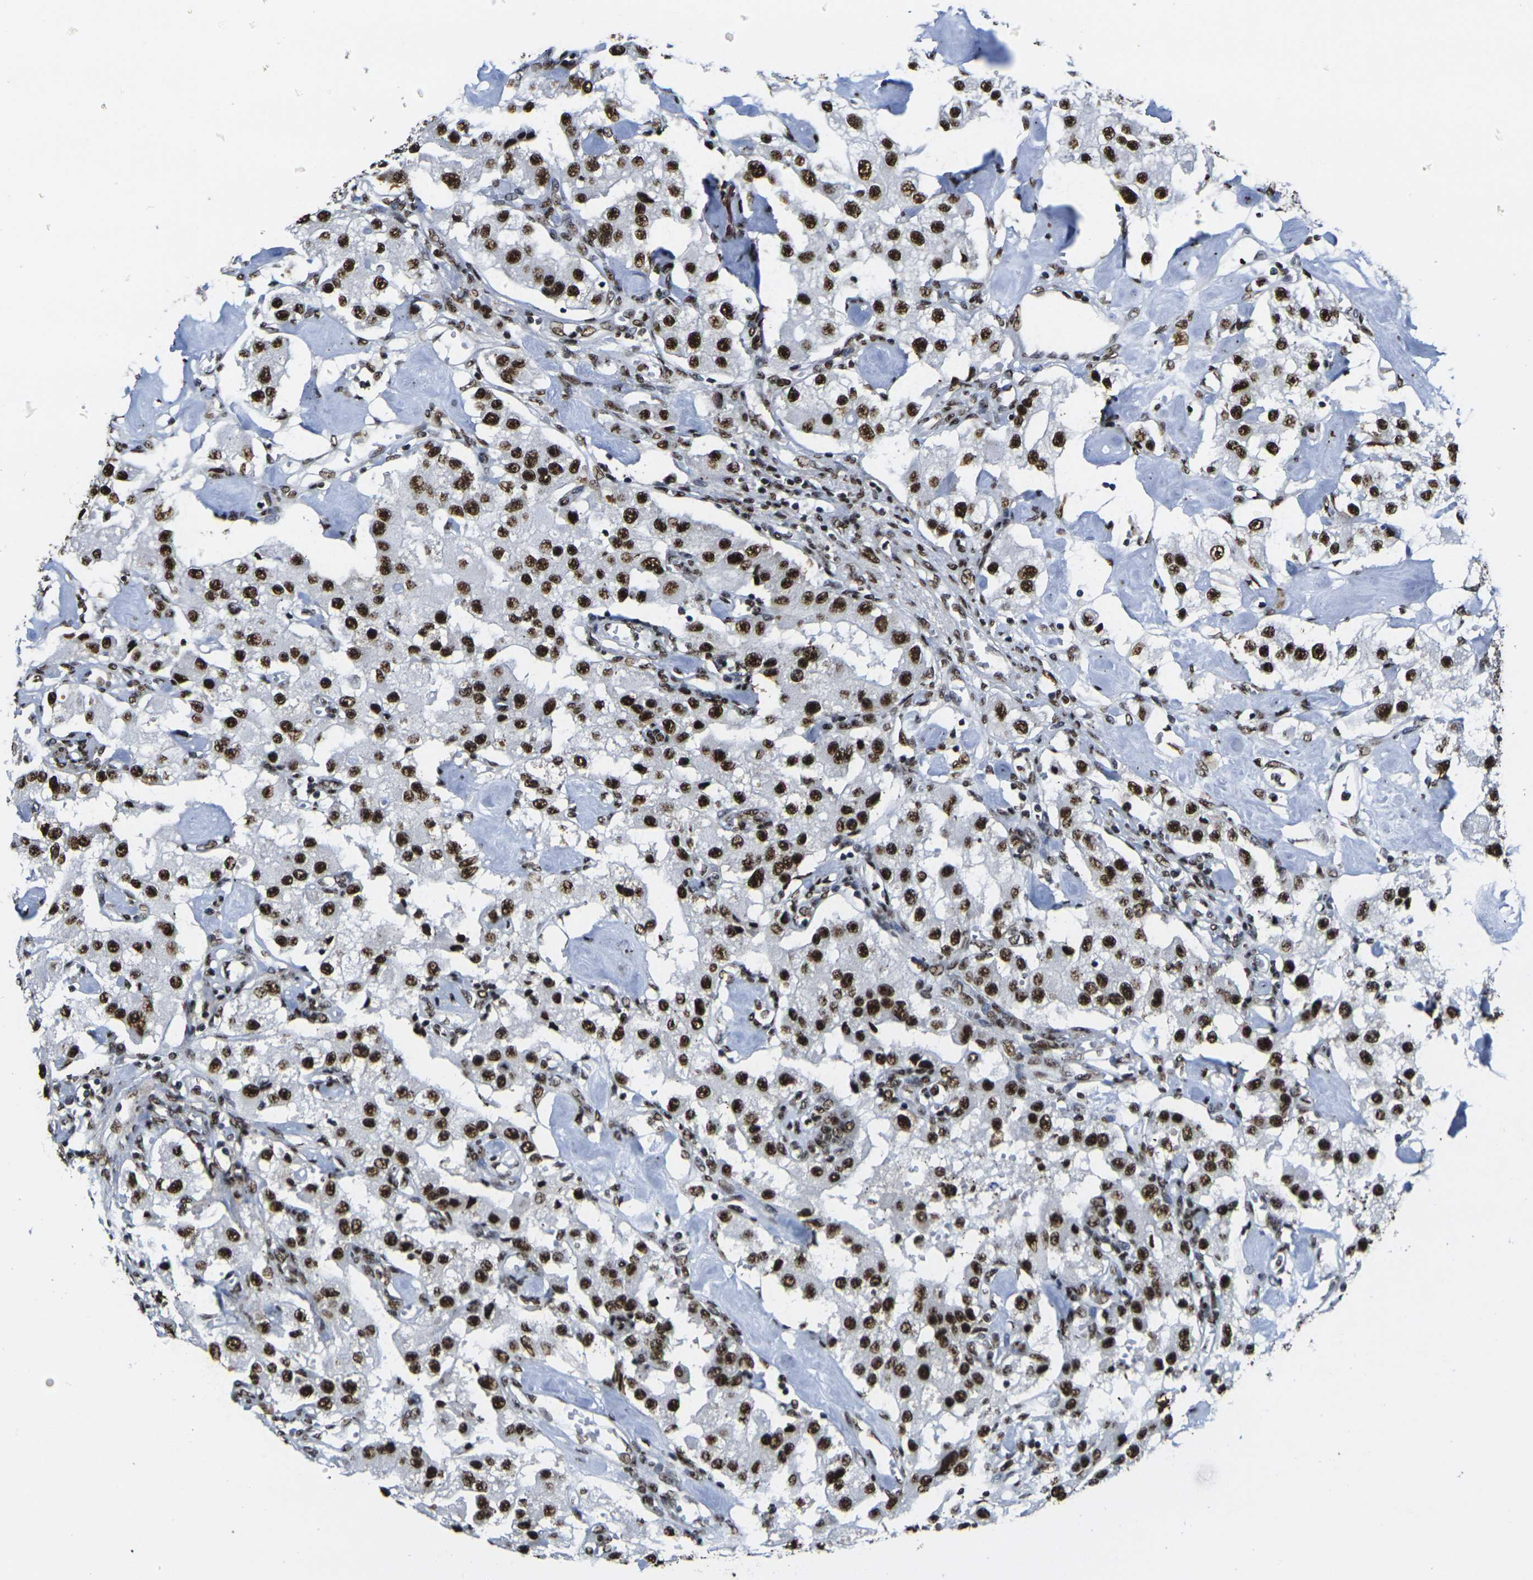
{"staining": {"intensity": "strong", "quantity": ">75%", "location": "nuclear"}, "tissue": "carcinoid", "cell_type": "Tumor cells", "image_type": "cancer", "snomed": [{"axis": "morphology", "description": "Carcinoid, malignant, NOS"}, {"axis": "topography", "description": "Pancreas"}], "caption": "Immunohistochemical staining of carcinoid exhibits high levels of strong nuclear expression in about >75% of tumor cells.", "gene": "SMARCC1", "patient": {"sex": "male", "age": 41}}